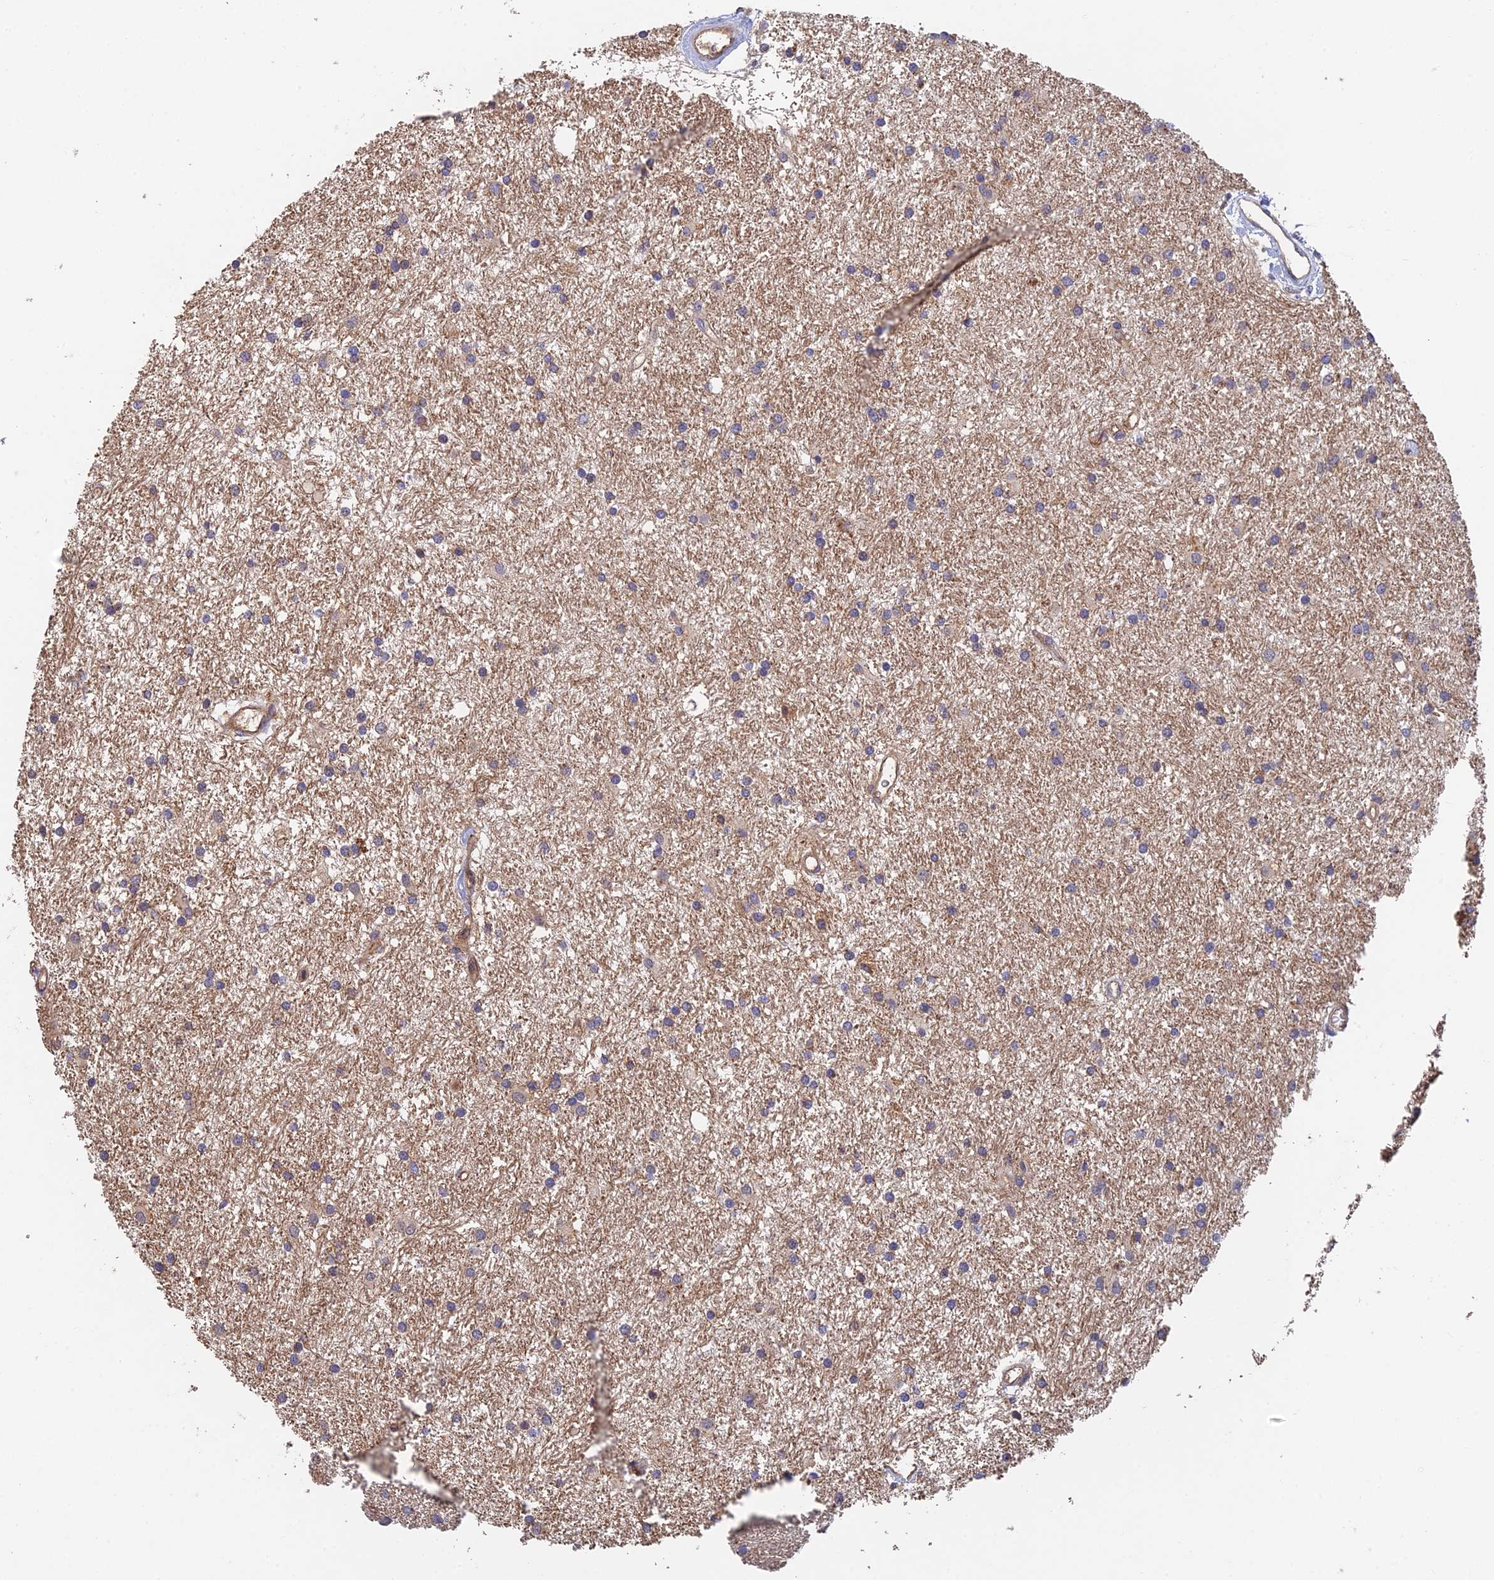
{"staining": {"intensity": "weak", "quantity": "25%-75%", "location": "cytoplasmic/membranous"}, "tissue": "glioma", "cell_type": "Tumor cells", "image_type": "cancer", "snomed": [{"axis": "morphology", "description": "Glioma, malignant, High grade"}, {"axis": "topography", "description": "Brain"}], "caption": "Human malignant high-grade glioma stained with a protein marker demonstrates weak staining in tumor cells.", "gene": "ADAMTS13", "patient": {"sex": "male", "age": 77}}